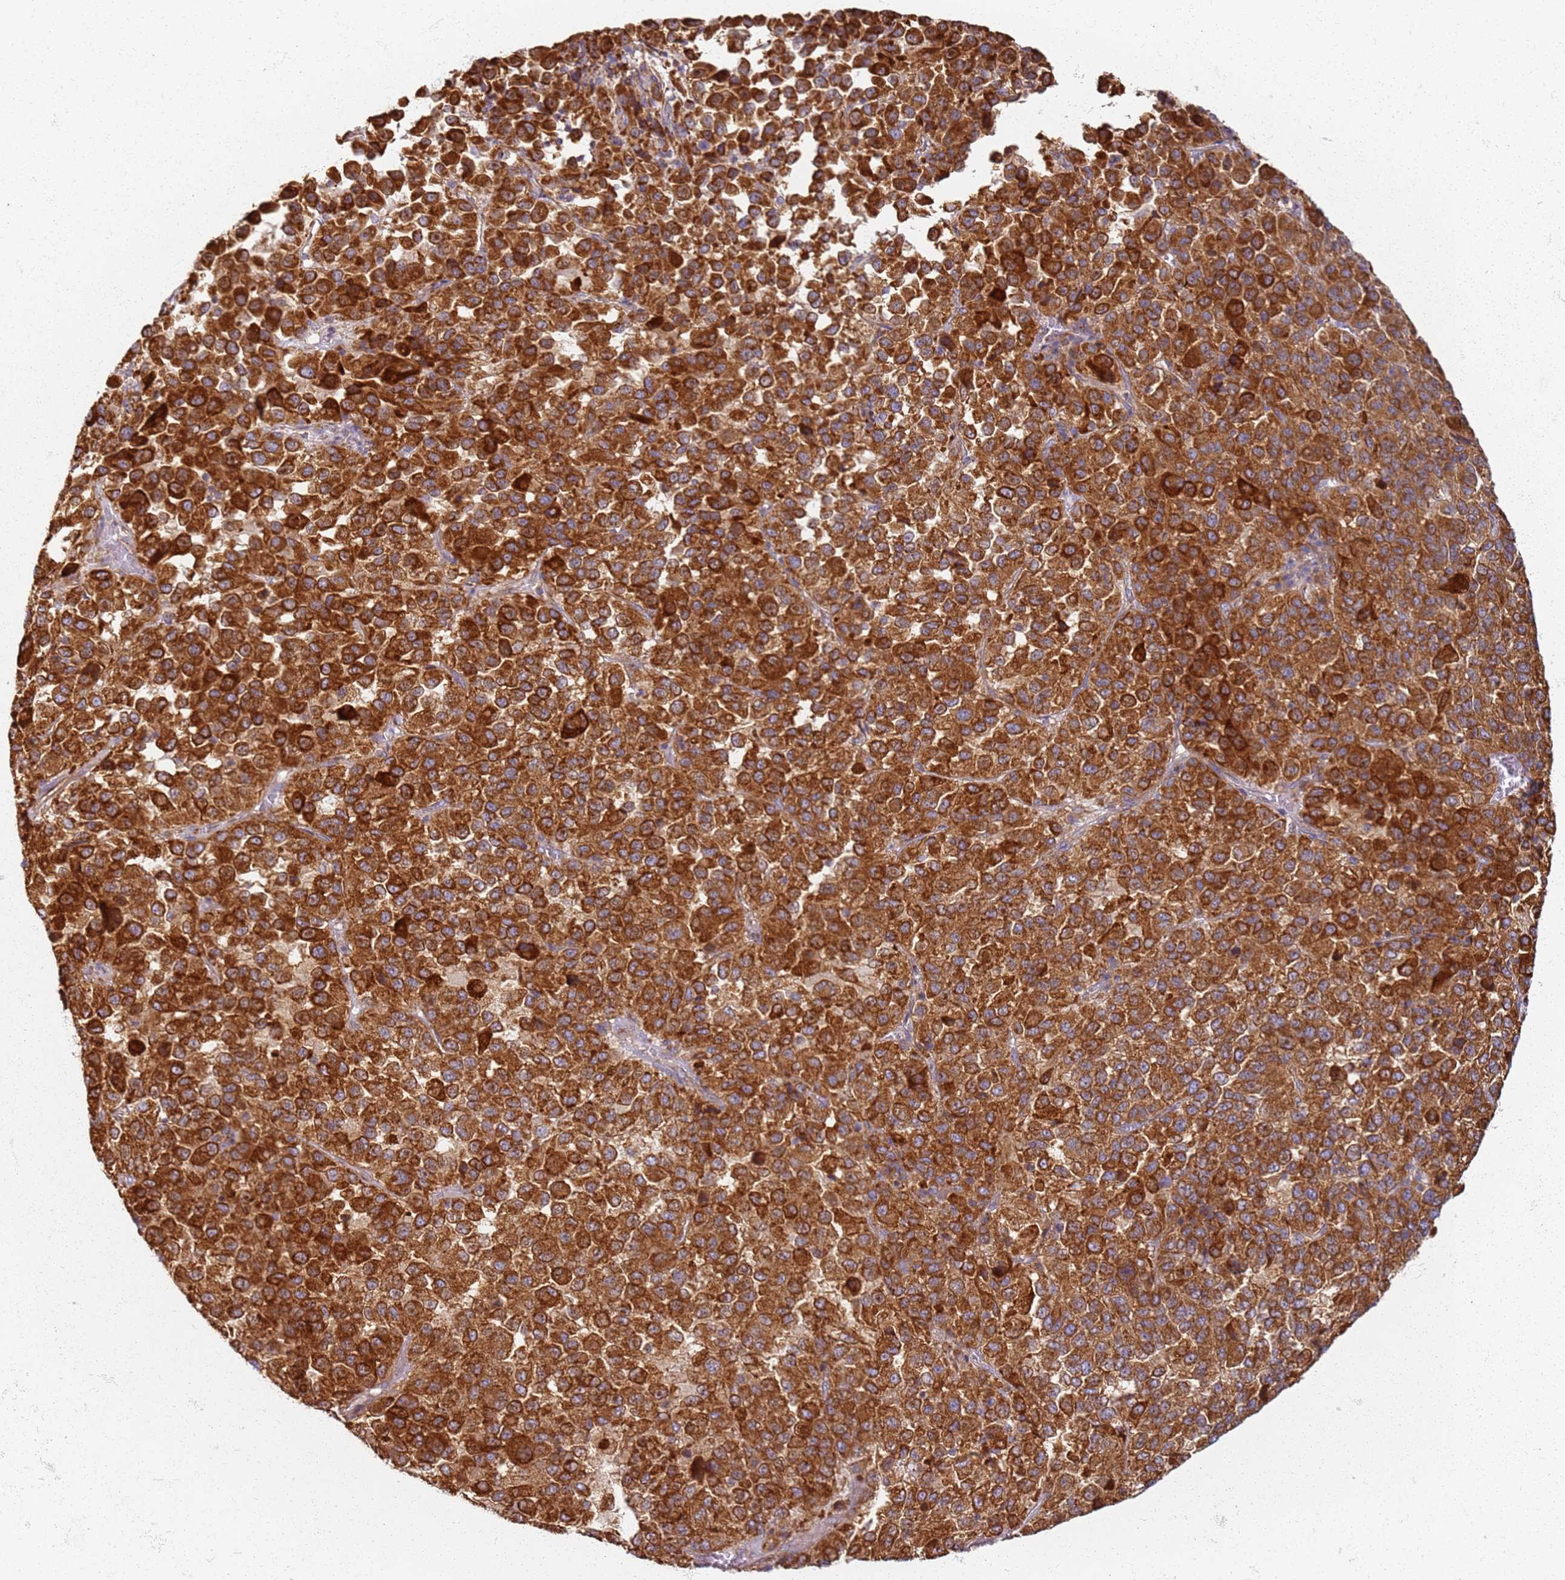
{"staining": {"intensity": "strong", "quantity": ">75%", "location": "cytoplasmic/membranous"}, "tissue": "melanoma", "cell_type": "Tumor cells", "image_type": "cancer", "snomed": [{"axis": "morphology", "description": "Malignant melanoma, Metastatic site"}, {"axis": "topography", "description": "Lung"}], "caption": "Immunohistochemistry image of human melanoma stained for a protein (brown), which shows high levels of strong cytoplasmic/membranous expression in about >75% of tumor cells.", "gene": "PROKR2", "patient": {"sex": "male", "age": 64}}